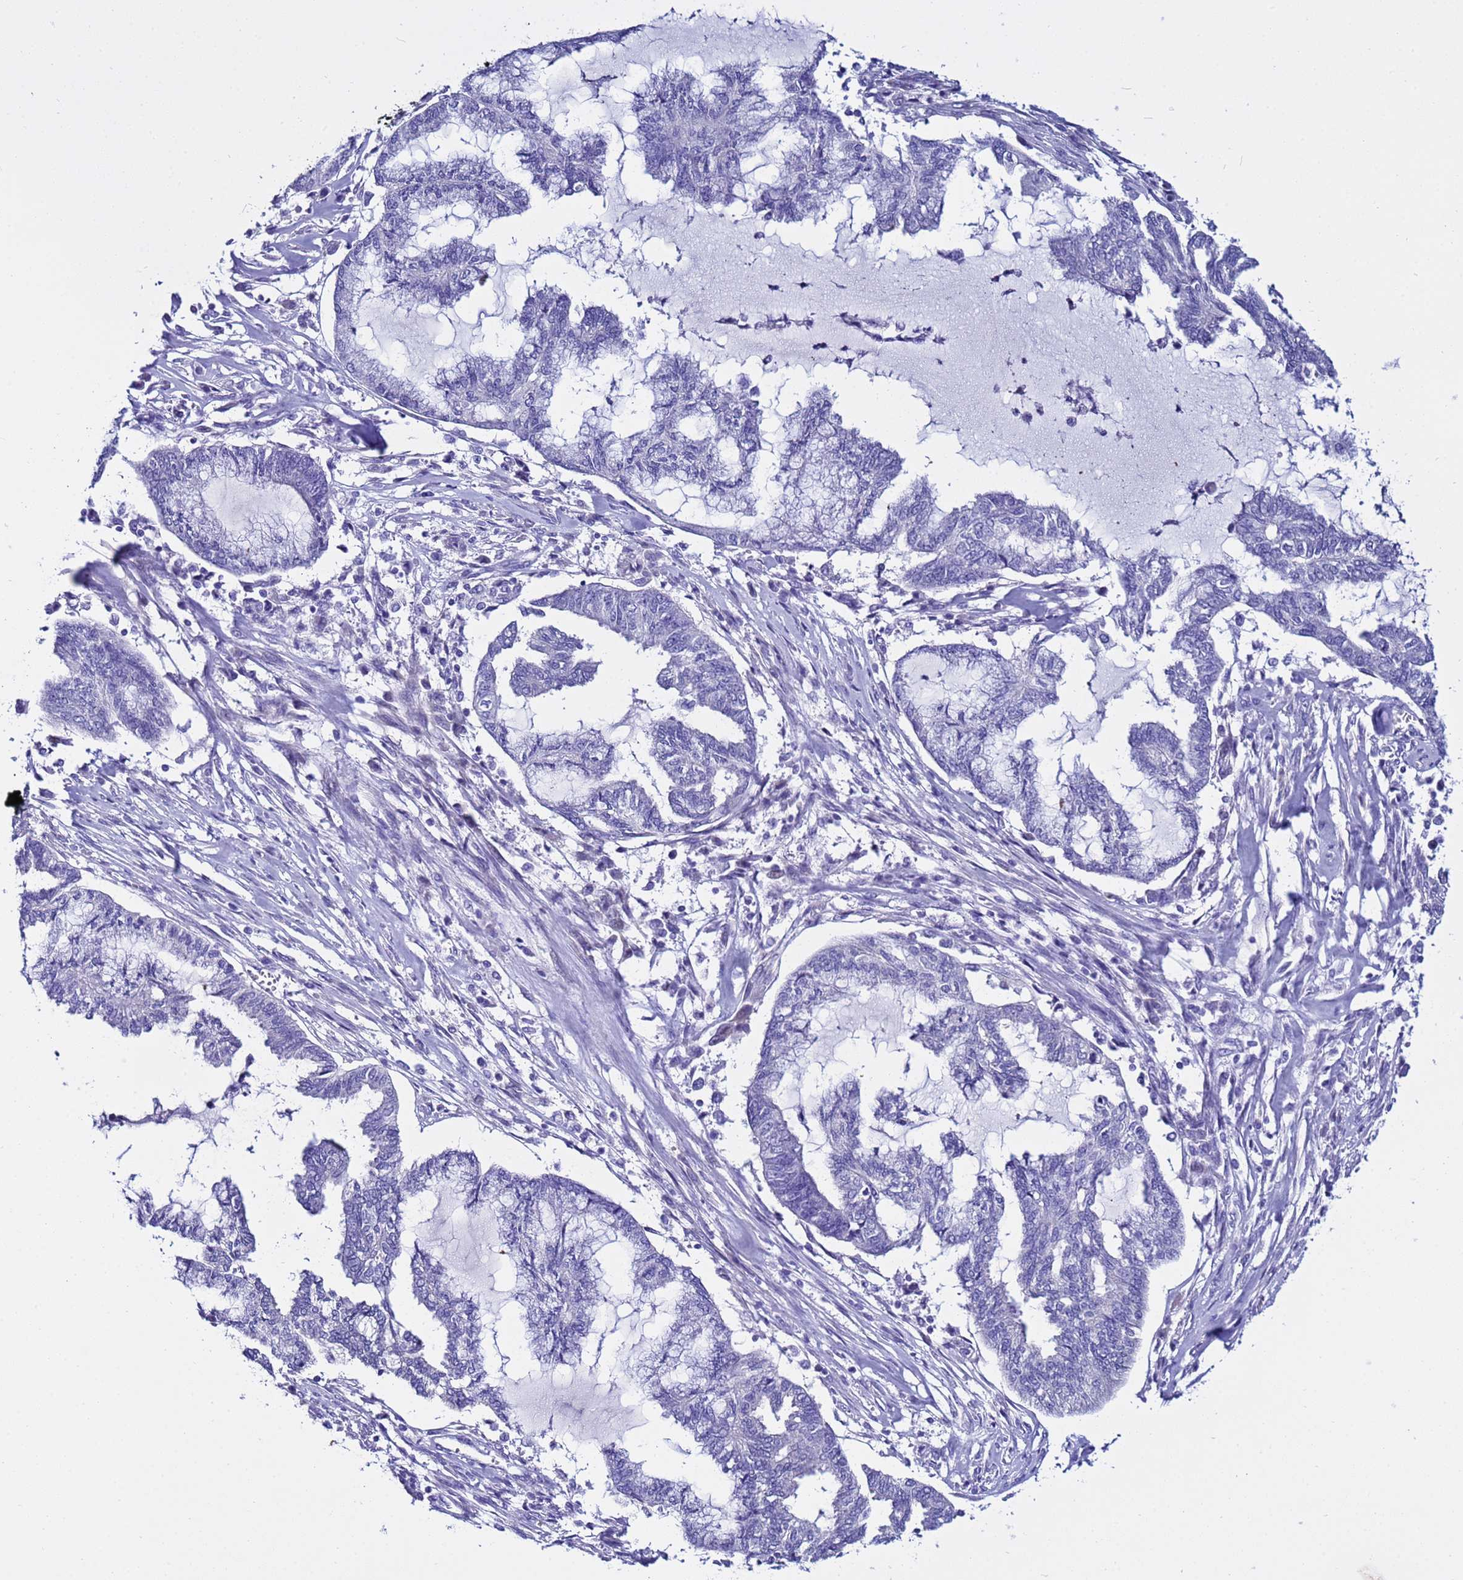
{"staining": {"intensity": "negative", "quantity": "none", "location": "none"}, "tissue": "endometrial cancer", "cell_type": "Tumor cells", "image_type": "cancer", "snomed": [{"axis": "morphology", "description": "Adenocarcinoma, NOS"}, {"axis": "topography", "description": "Endometrium"}], "caption": "Tumor cells show no significant expression in endometrial cancer (adenocarcinoma).", "gene": "IGSF11", "patient": {"sex": "female", "age": 86}}